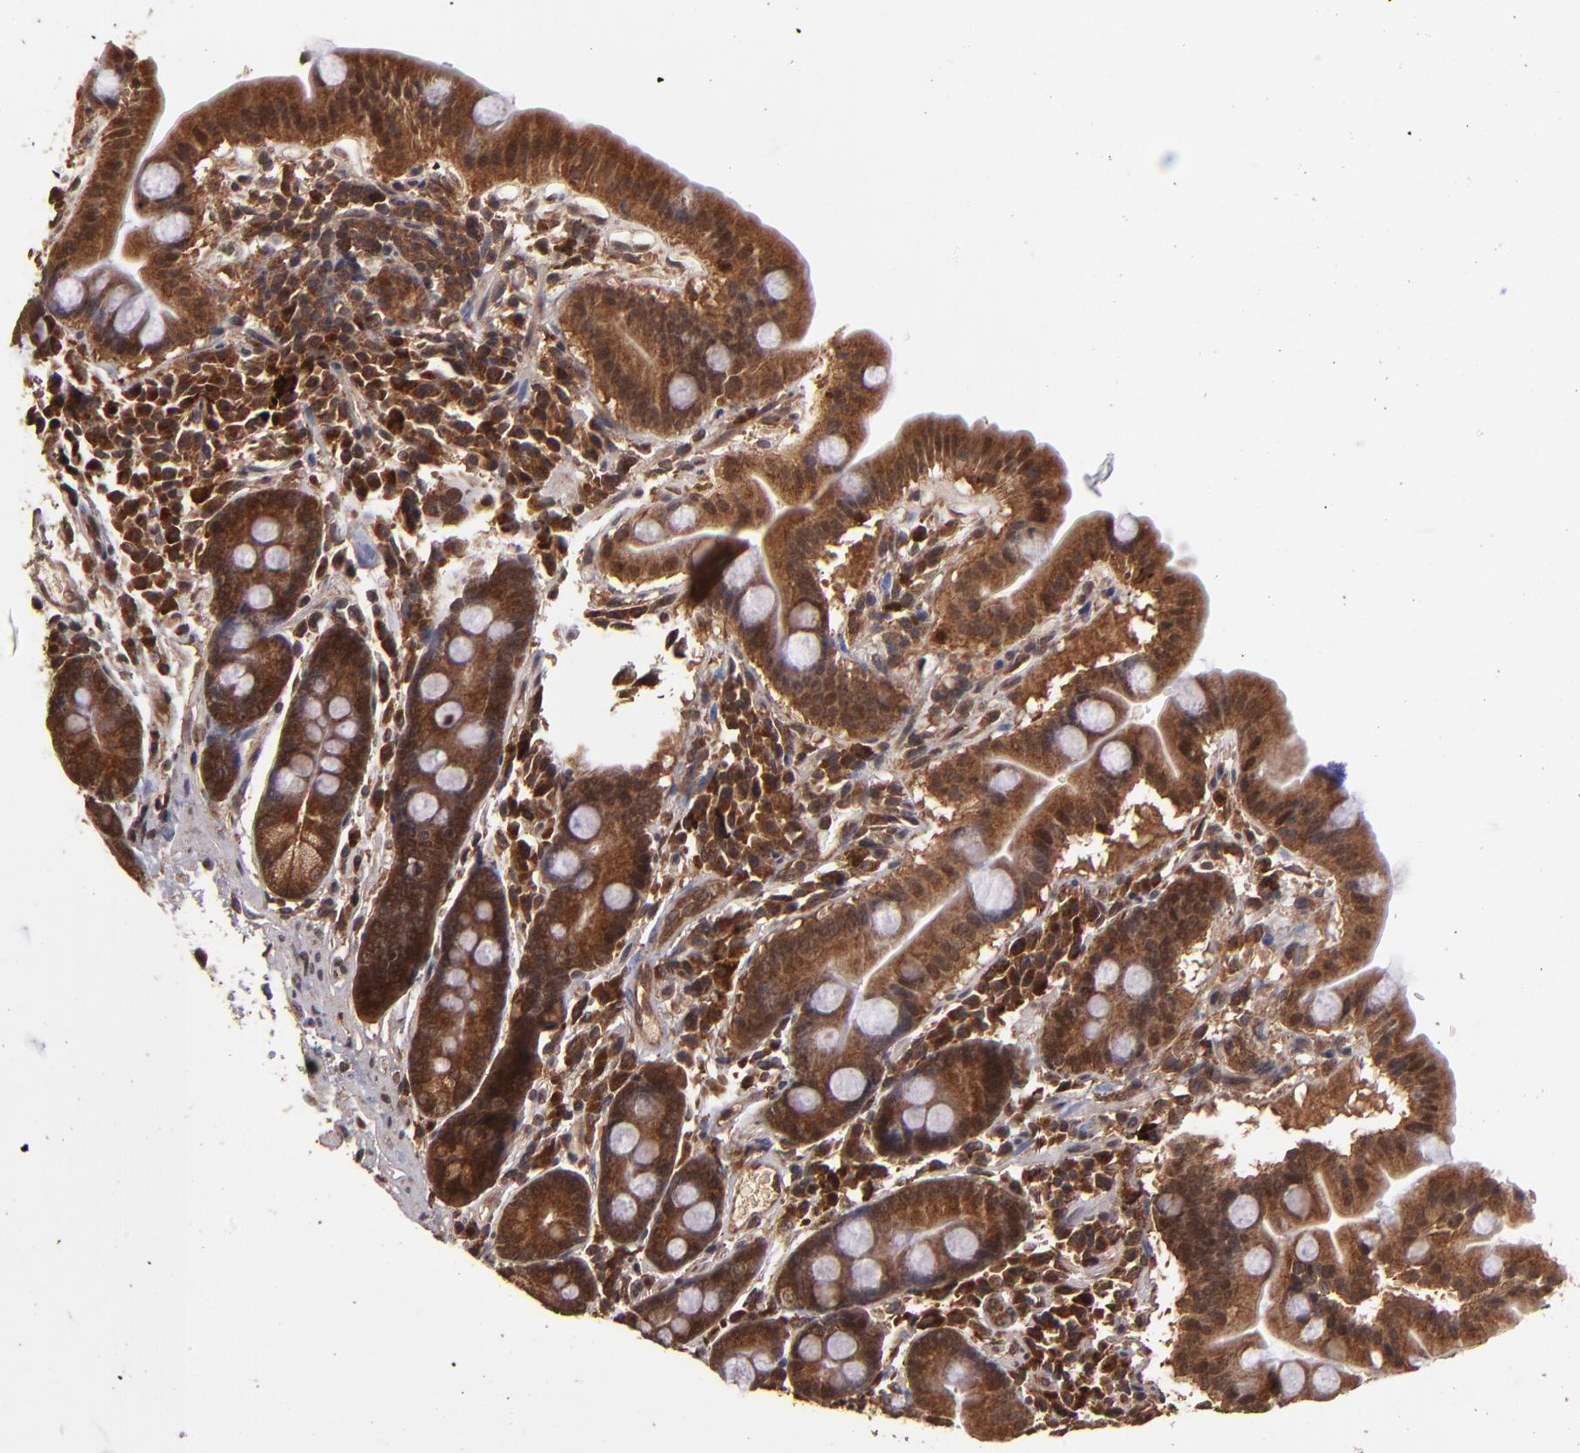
{"staining": {"intensity": "strong", "quantity": ">75%", "location": "cytoplasmic/membranous"}, "tissue": "duodenum", "cell_type": "Glandular cells", "image_type": "normal", "snomed": [{"axis": "morphology", "description": "Normal tissue, NOS"}, {"axis": "topography", "description": "Duodenum"}], "caption": "Immunohistochemistry histopathology image of normal duodenum stained for a protein (brown), which shows high levels of strong cytoplasmic/membranous staining in about >75% of glandular cells.", "gene": "NFE2L2", "patient": {"sex": "male", "age": 50}}